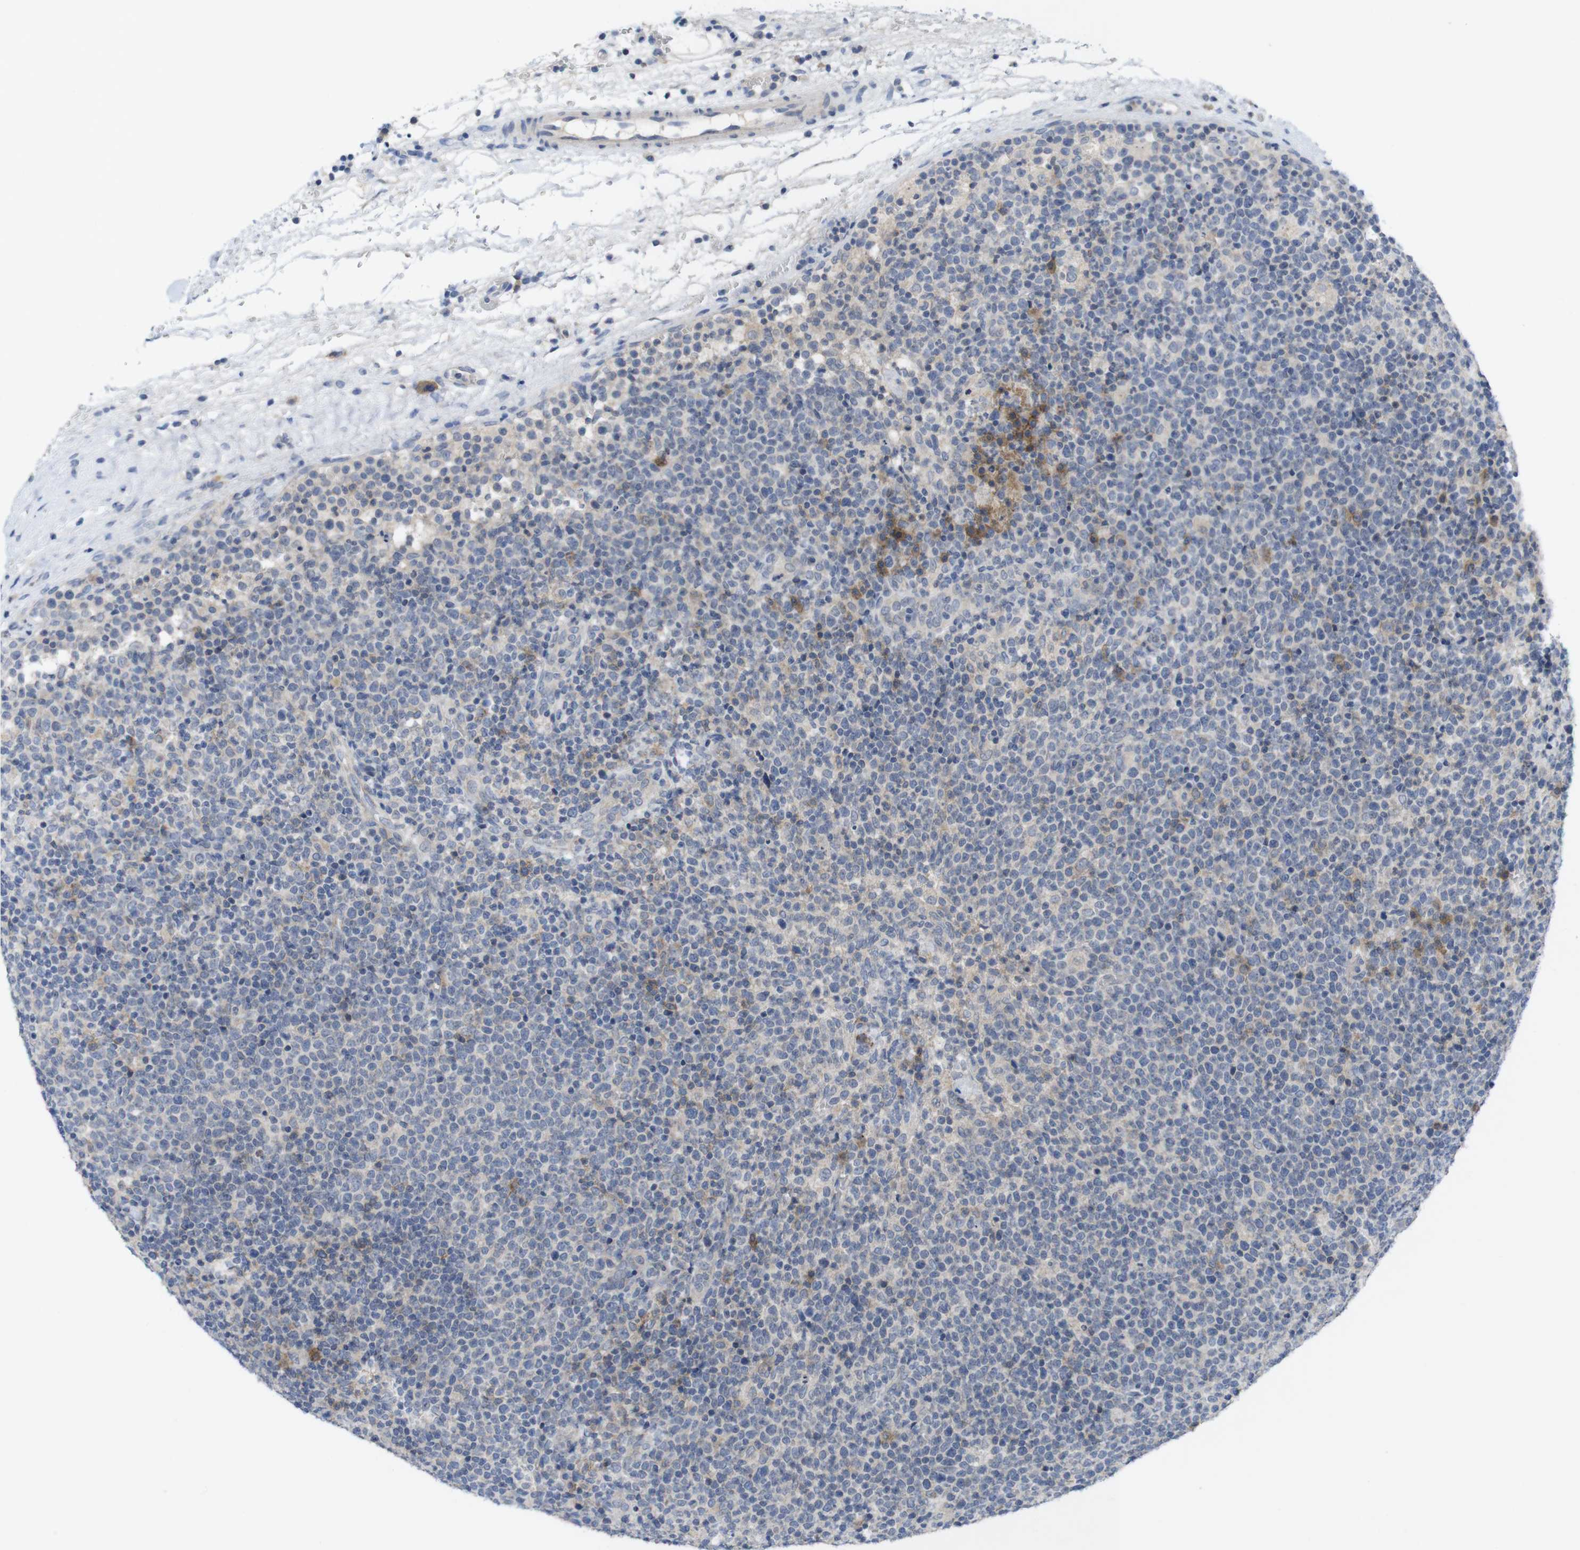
{"staining": {"intensity": "negative", "quantity": "none", "location": "none"}, "tissue": "lymphoma", "cell_type": "Tumor cells", "image_type": "cancer", "snomed": [{"axis": "morphology", "description": "Malignant lymphoma, non-Hodgkin's type, High grade"}, {"axis": "topography", "description": "Lymph node"}], "caption": "A high-resolution image shows immunohistochemistry staining of lymphoma, which reveals no significant positivity in tumor cells.", "gene": "SLAMF7", "patient": {"sex": "male", "age": 61}}